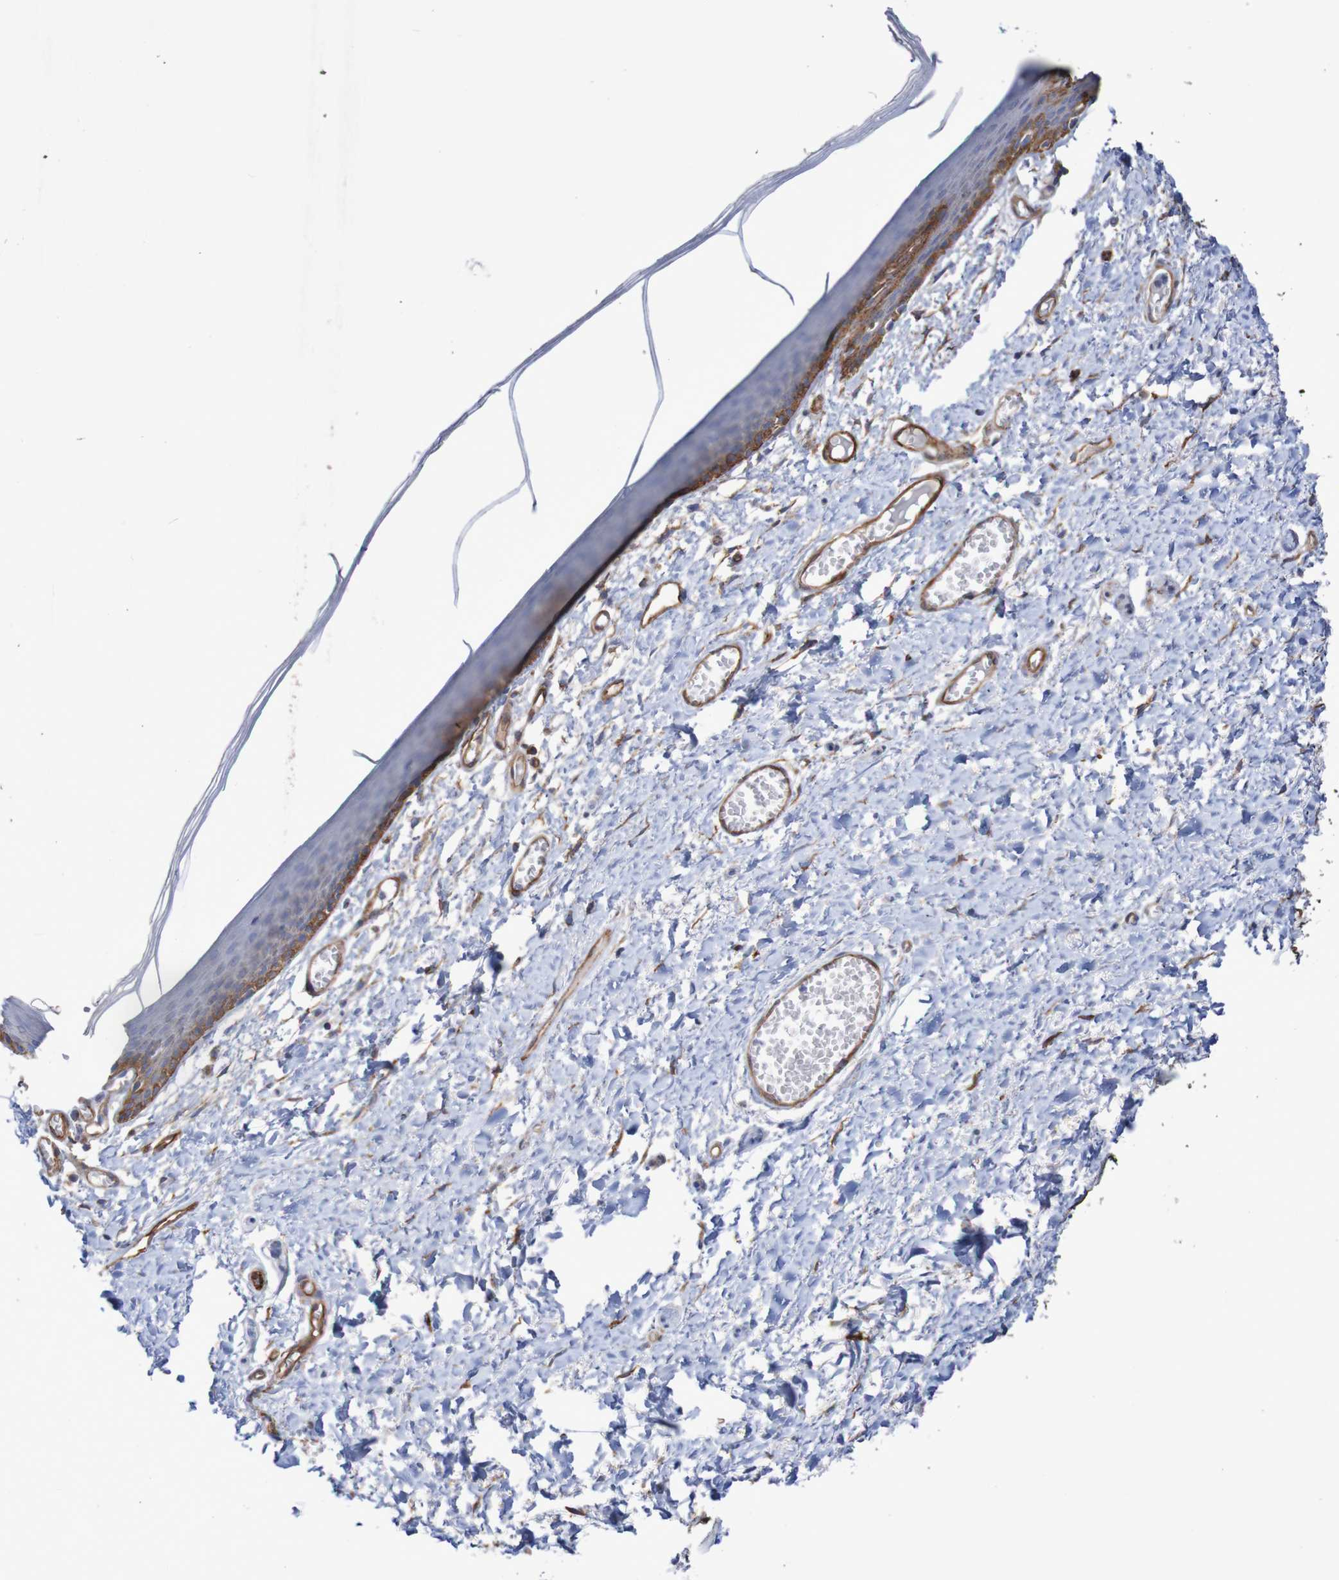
{"staining": {"intensity": "strong", "quantity": "25%-75%", "location": "cytoplasmic/membranous"}, "tissue": "skin", "cell_type": "Epidermal cells", "image_type": "normal", "snomed": [{"axis": "morphology", "description": "Normal tissue, NOS"}, {"axis": "topography", "description": "Vulva"}], "caption": "Immunohistochemical staining of normal human skin displays 25%-75% levels of strong cytoplasmic/membranous protein staining in about 25%-75% of epidermal cells.", "gene": "MMEL1", "patient": {"sex": "female", "age": 54}}